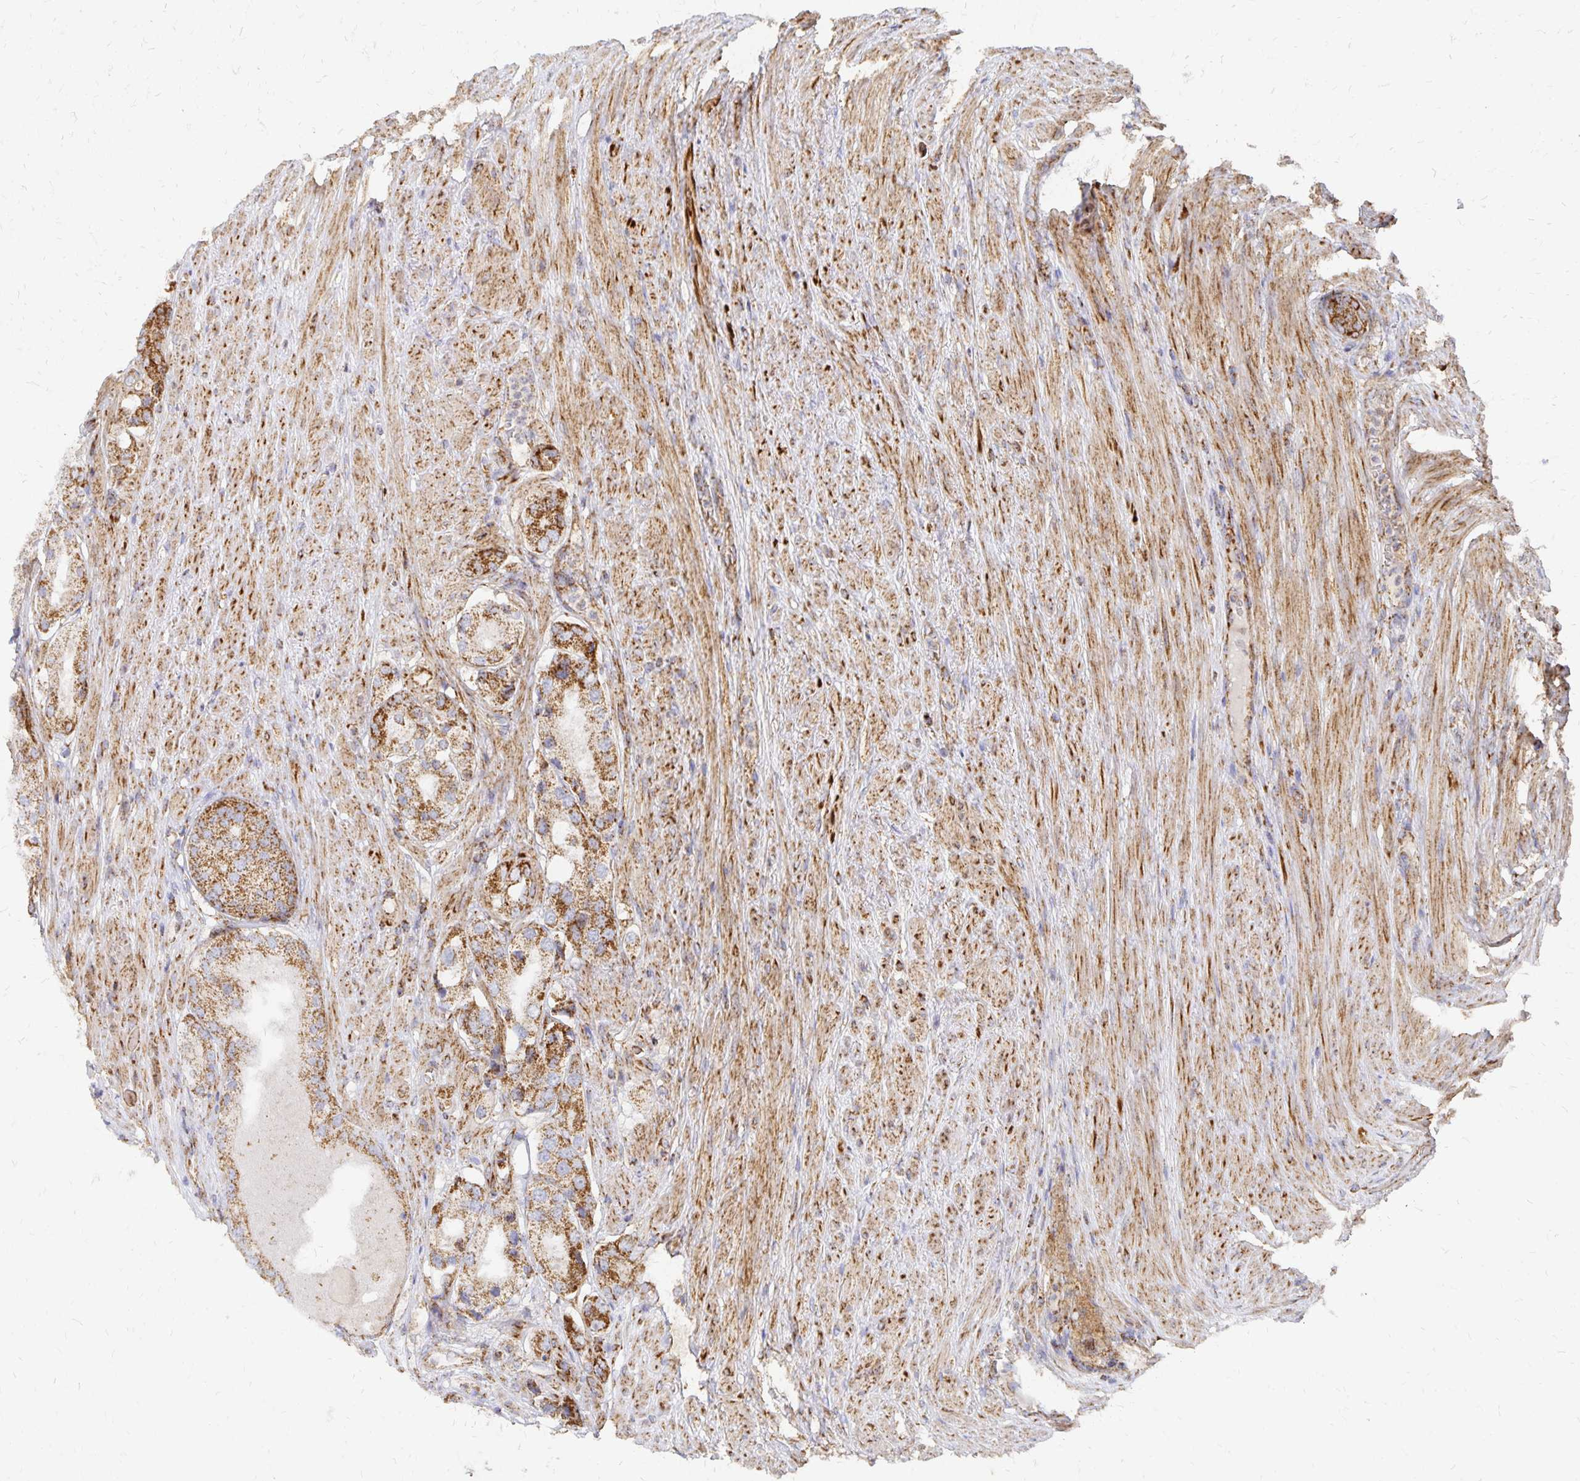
{"staining": {"intensity": "moderate", "quantity": ">75%", "location": "cytoplasmic/membranous"}, "tissue": "prostate cancer", "cell_type": "Tumor cells", "image_type": "cancer", "snomed": [{"axis": "morphology", "description": "Adenocarcinoma, Low grade"}, {"axis": "topography", "description": "Prostate"}], "caption": "Prostate adenocarcinoma (low-grade) stained for a protein reveals moderate cytoplasmic/membranous positivity in tumor cells.", "gene": "STOML2", "patient": {"sex": "male", "age": 68}}